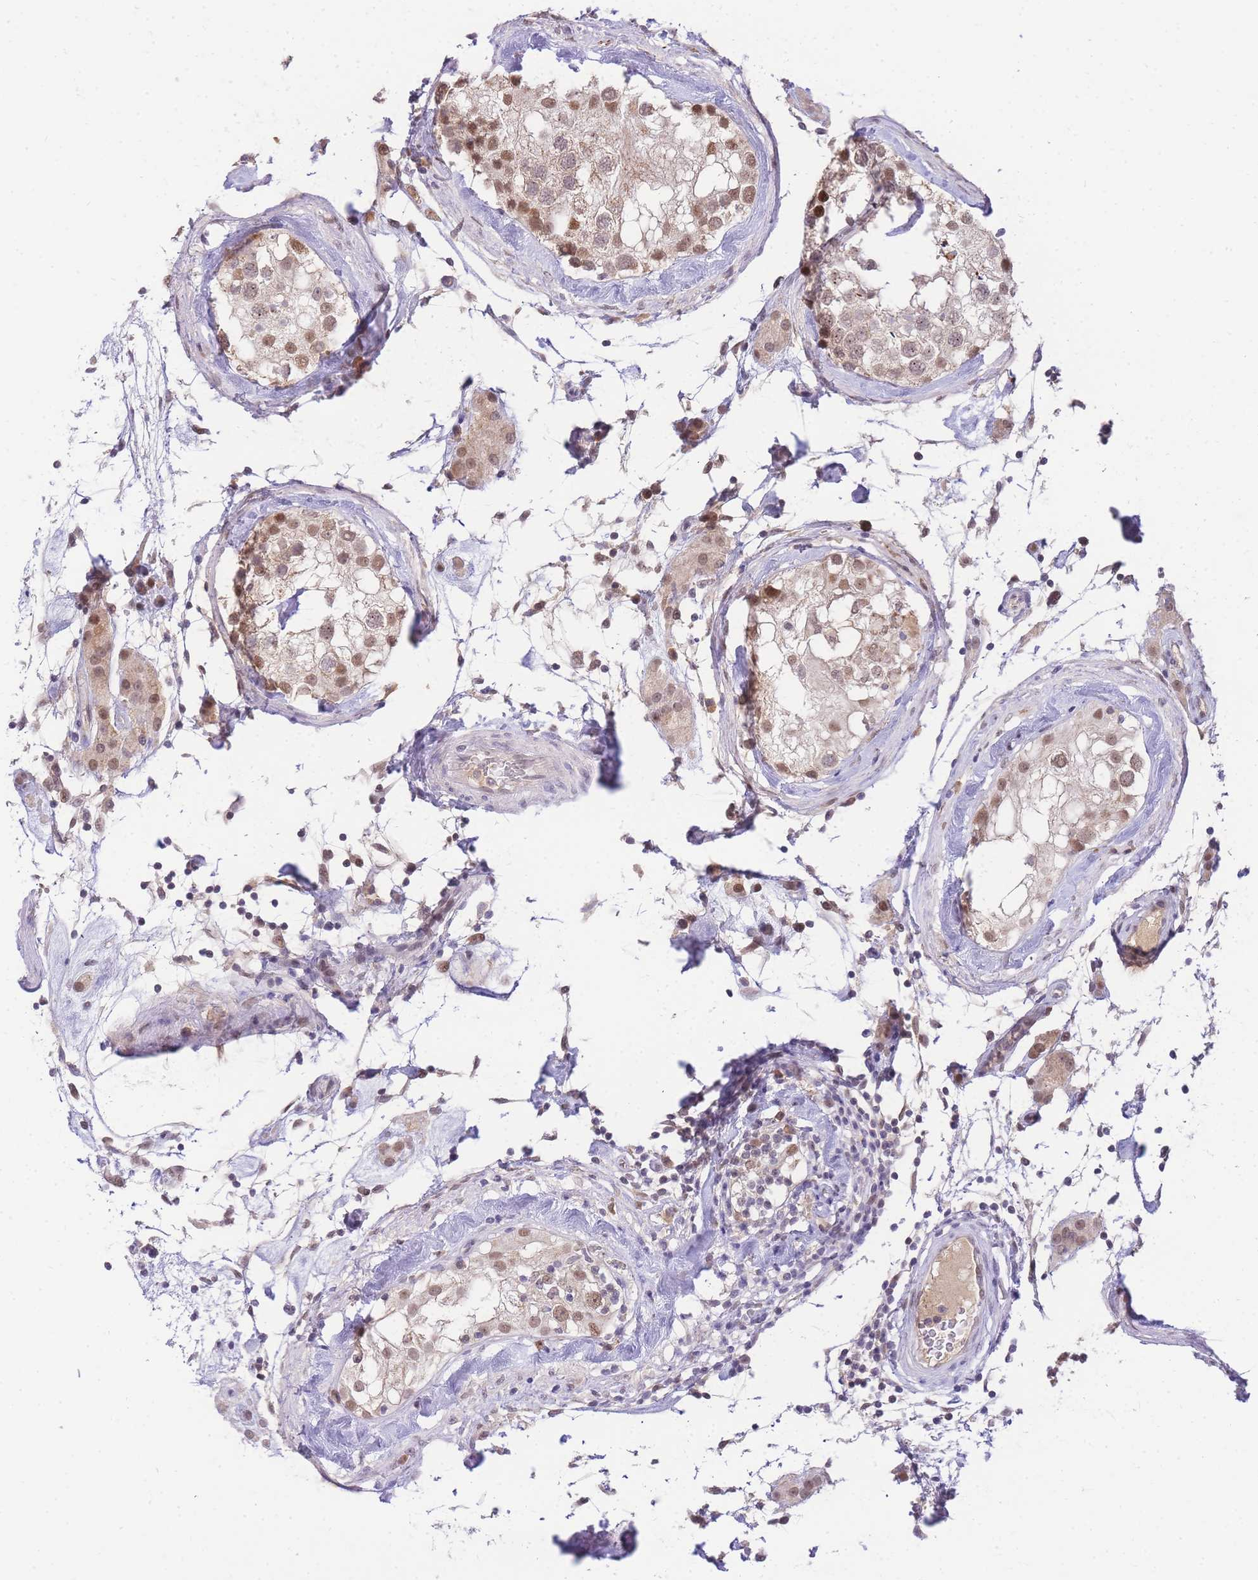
{"staining": {"intensity": "moderate", "quantity": ">75%", "location": "cytoplasmic/membranous,nuclear"}, "tissue": "testis", "cell_type": "Cells in seminiferous ducts", "image_type": "normal", "snomed": [{"axis": "morphology", "description": "Normal tissue, NOS"}, {"axis": "topography", "description": "Testis"}], "caption": "Testis stained with DAB immunohistochemistry (IHC) displays medium levels of moderate cytoplasmic/membranous,nuclear positivity in approximately >75% of cells in seminiferous ducts. (DAB (3,3'-diaminobenzidine) IHC with brightfield microscopy, high magnification).", "gene": "PUS10", "patient": {"sex": "male", "age": 46}}